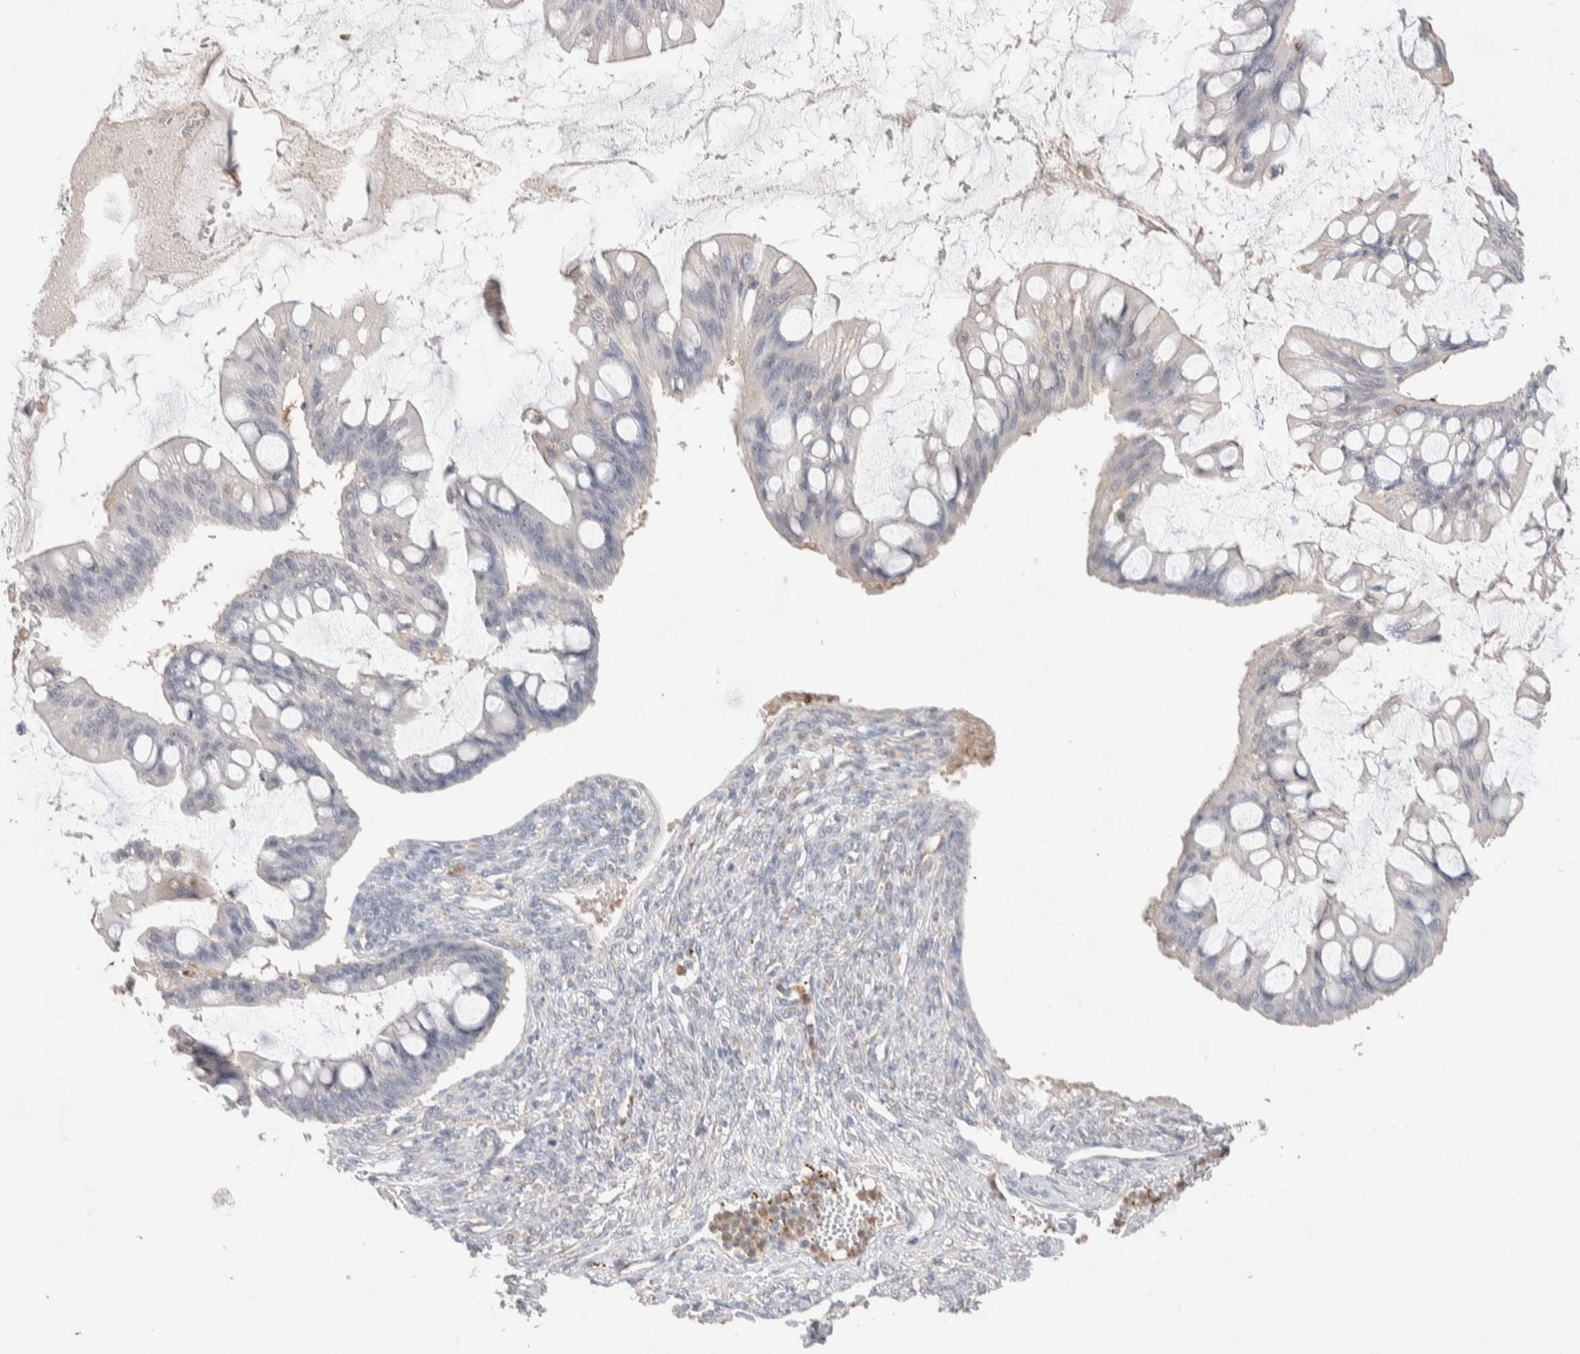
{"staining": {"intensity": "negative", "quantity": "none", "location": "none"}, "tissue": "ovarian cancer", "cell_type": "Tumor cells", "image_type": "cancer", "snomed": [{"axis": "morphology", "description": "Cystadenocarcinoma, mucinous, NOS"}, {"axis": "topography", "description": "Ovary"}], "caption": "A high-resolution micrograph shows immunohistochemistry staining of mucinous cystadenocarcinoma (ovarian), which displays no significant staining in tumor cells.", "gene": "FFAR2", "patient": {"sex": "female", "age": 73}}